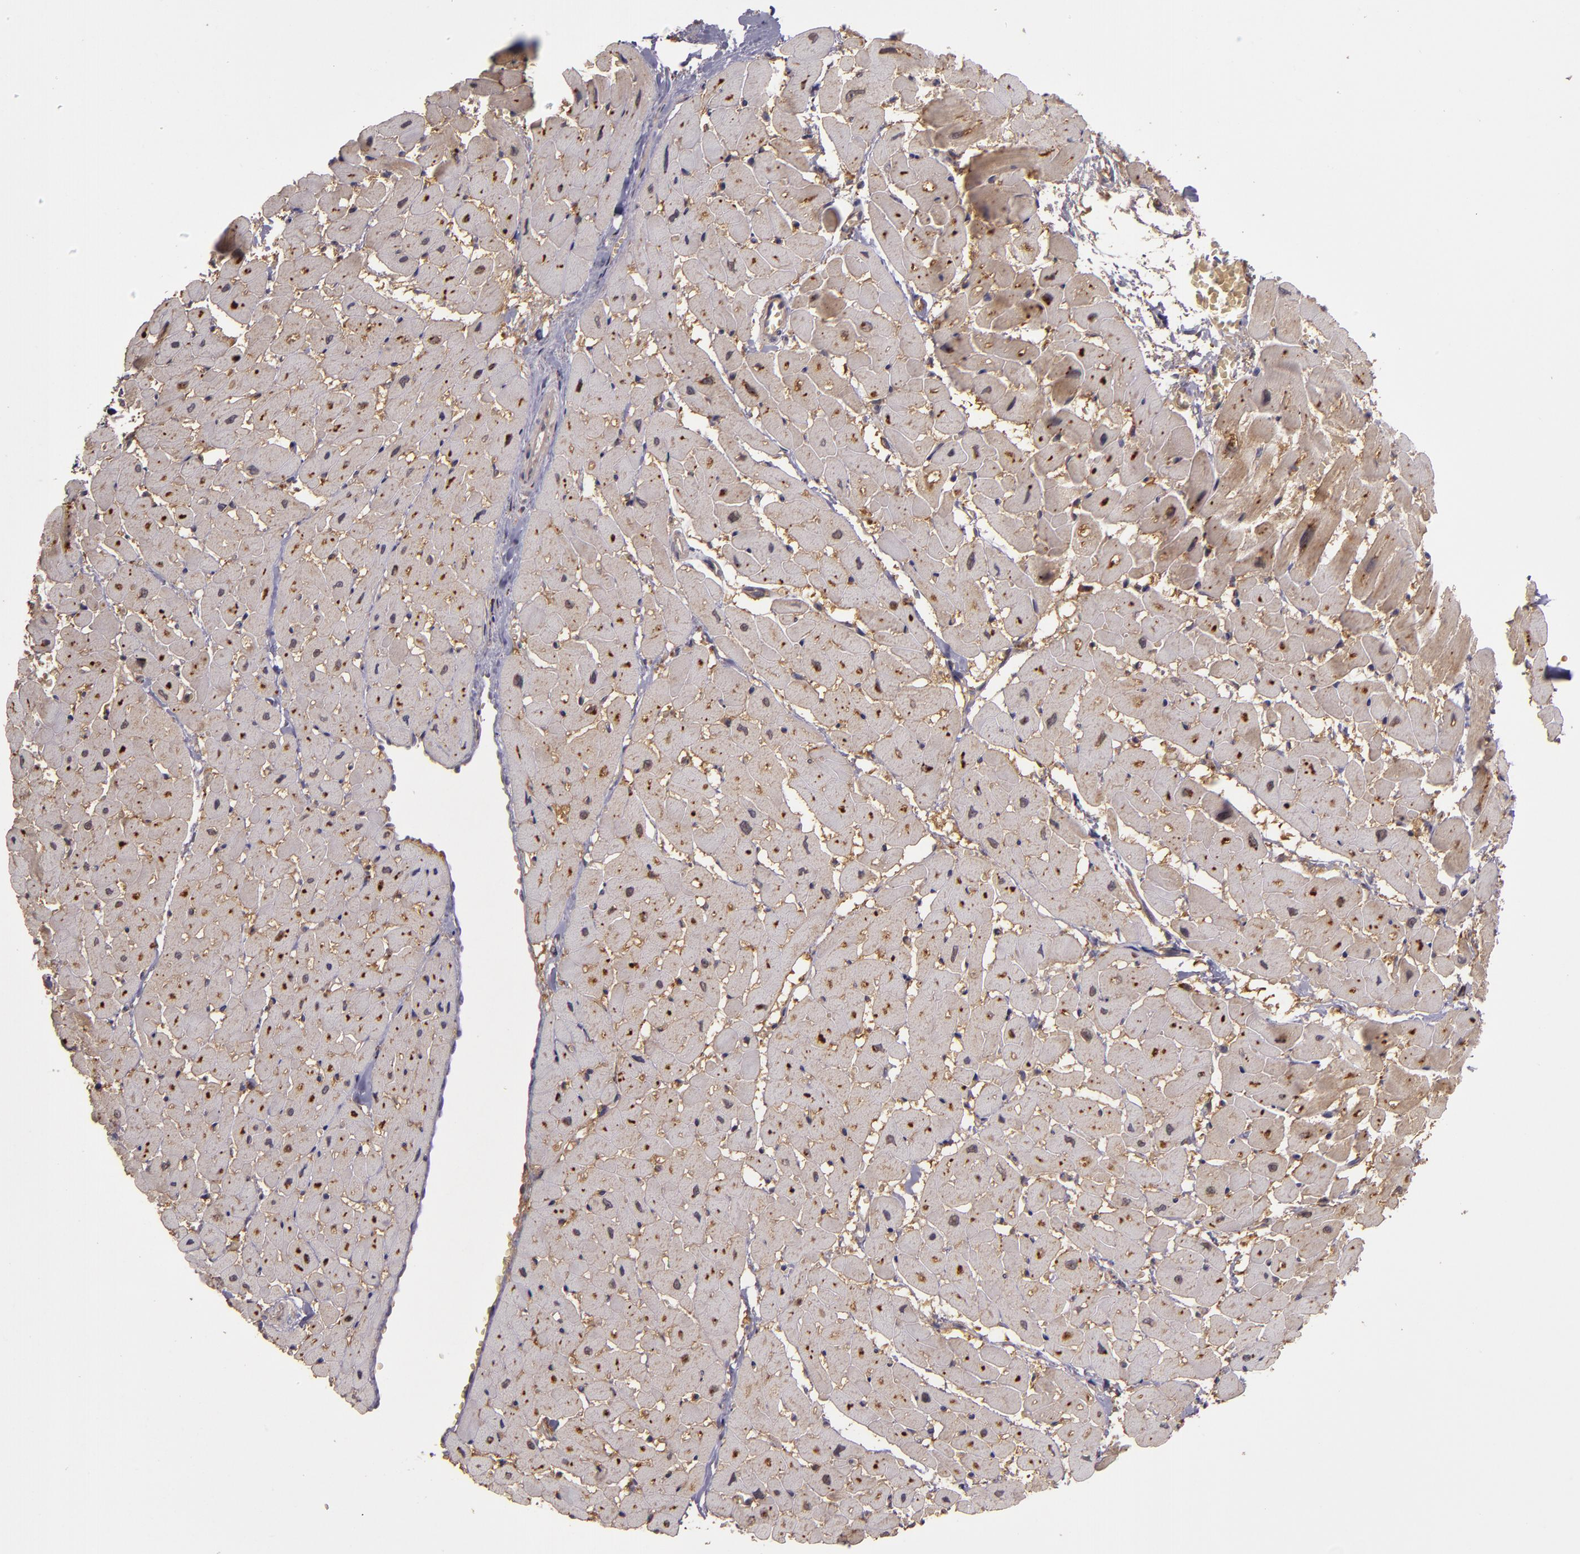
{"staining": {"intensity": "weak", "quantity": ">75%", "location": "cytoplasmic/membranous"}, "tissue": "heart muscle", "cell_type": "Cardiomyocytes", "image_type": "normal", "snomed": [{"axis": "morphology", "description": "Normal tissue, NOS"}, {"axis": "topography", "description": "Heart"}], "caption": "Immunohistochemical staining of benign heart muscle demonstrates >75% levels of weak cytoplasmic/membranous protein positivity in about >75% of cardiomyocytes.", "gene": "FHIT", "patient": {"sex": "male", "age": 45}}